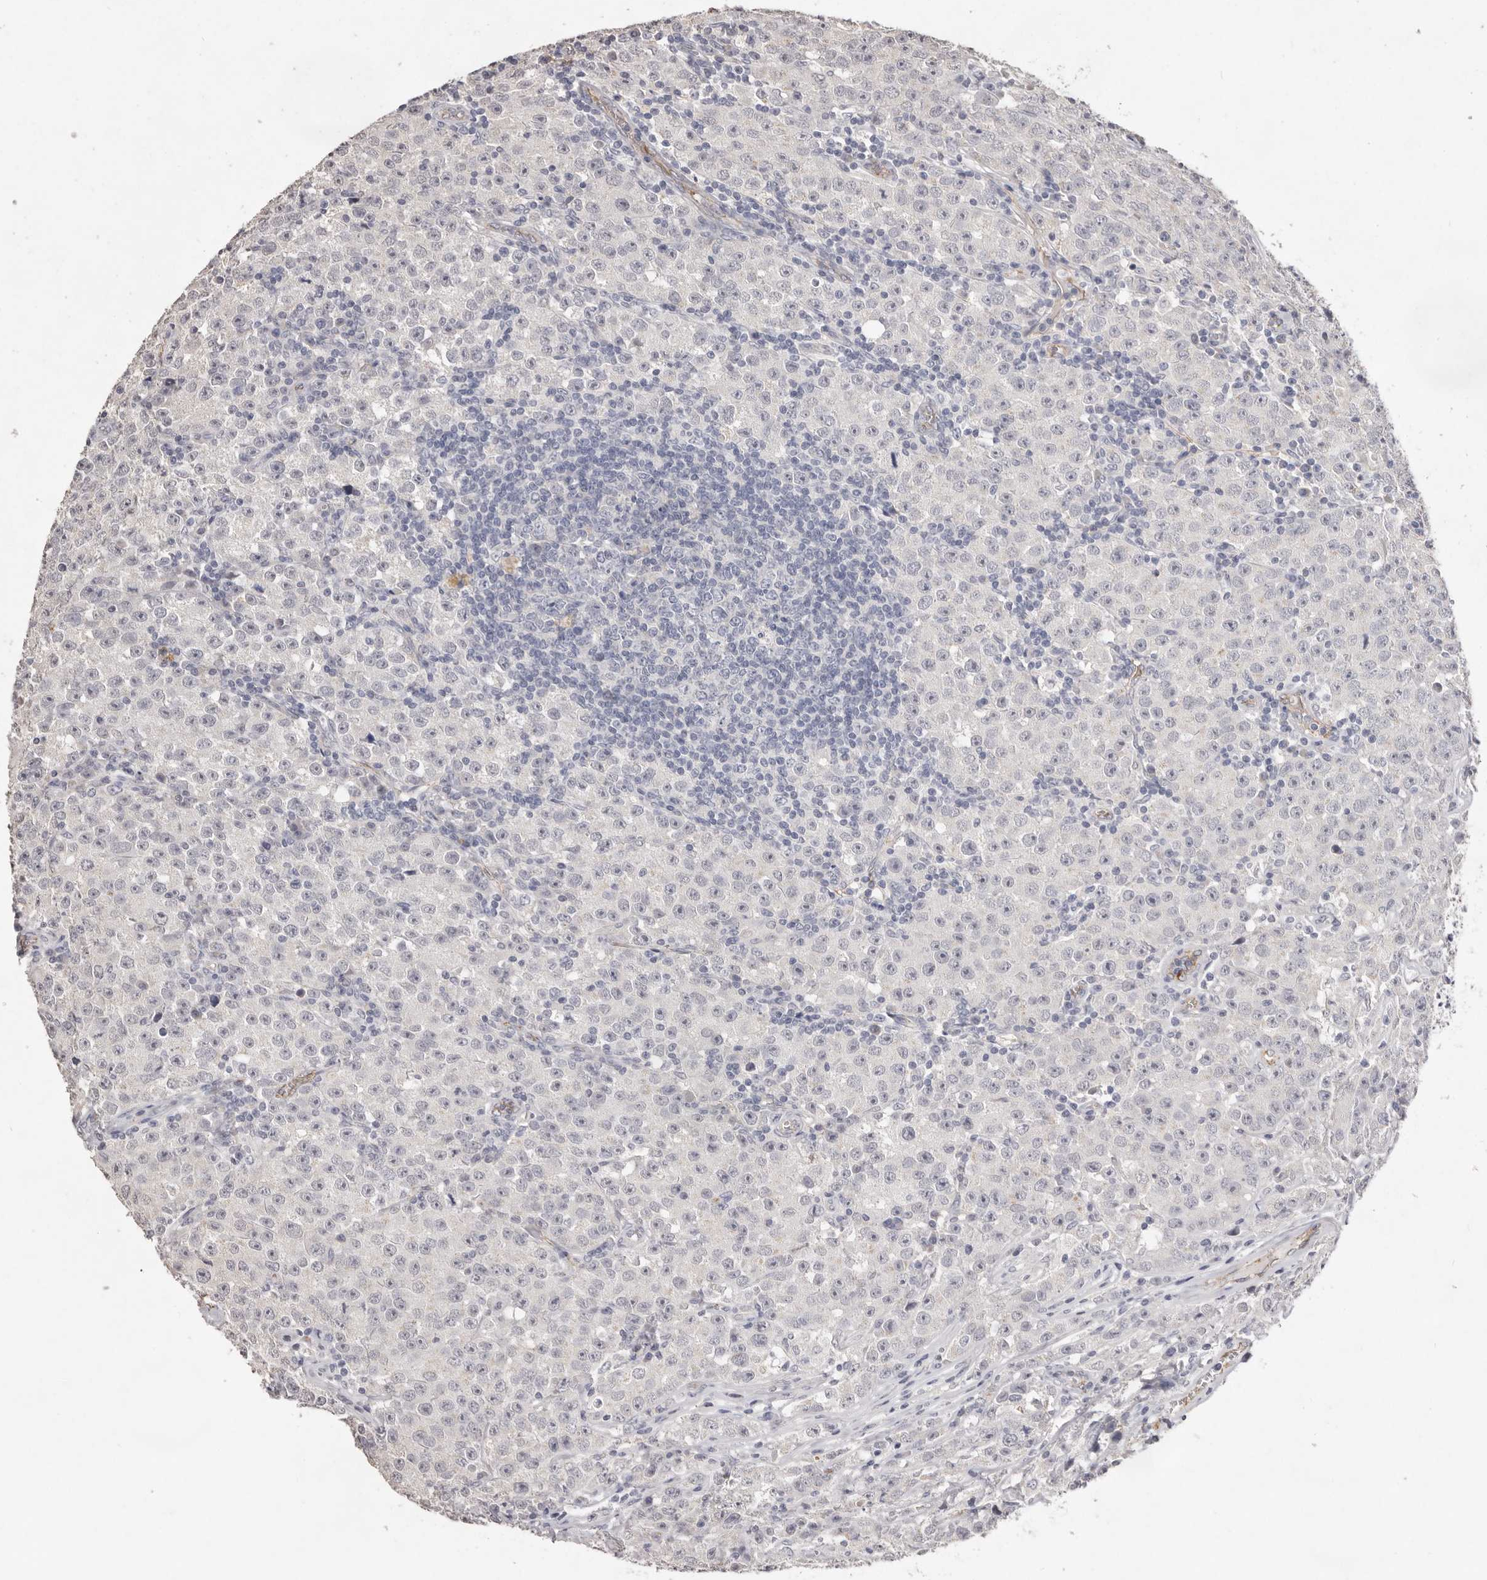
{"staining": {"intensity": "moderate", "quantity": "<25%", "location": "cytoplasmic/membranous"}, "tissue": "testis cancer", "cell_type": "Tumor cells", "image_type": "cancer", "snomed": [{"axis": "morphology", "description": "Seminoma, NOS"}, {"axis": "morphology", "description": "Carcinoma, Embryonal, NOS"}, {"axis": "topography", "description": "Testis"}], "caption": "Tumor cells reveal low levels of moderate cytoplasmic/membranous expression in about <25% of cells in seminoma (testis).", "gene": "ZYG11B", "patient": {"sex": "male", "age": 43}}